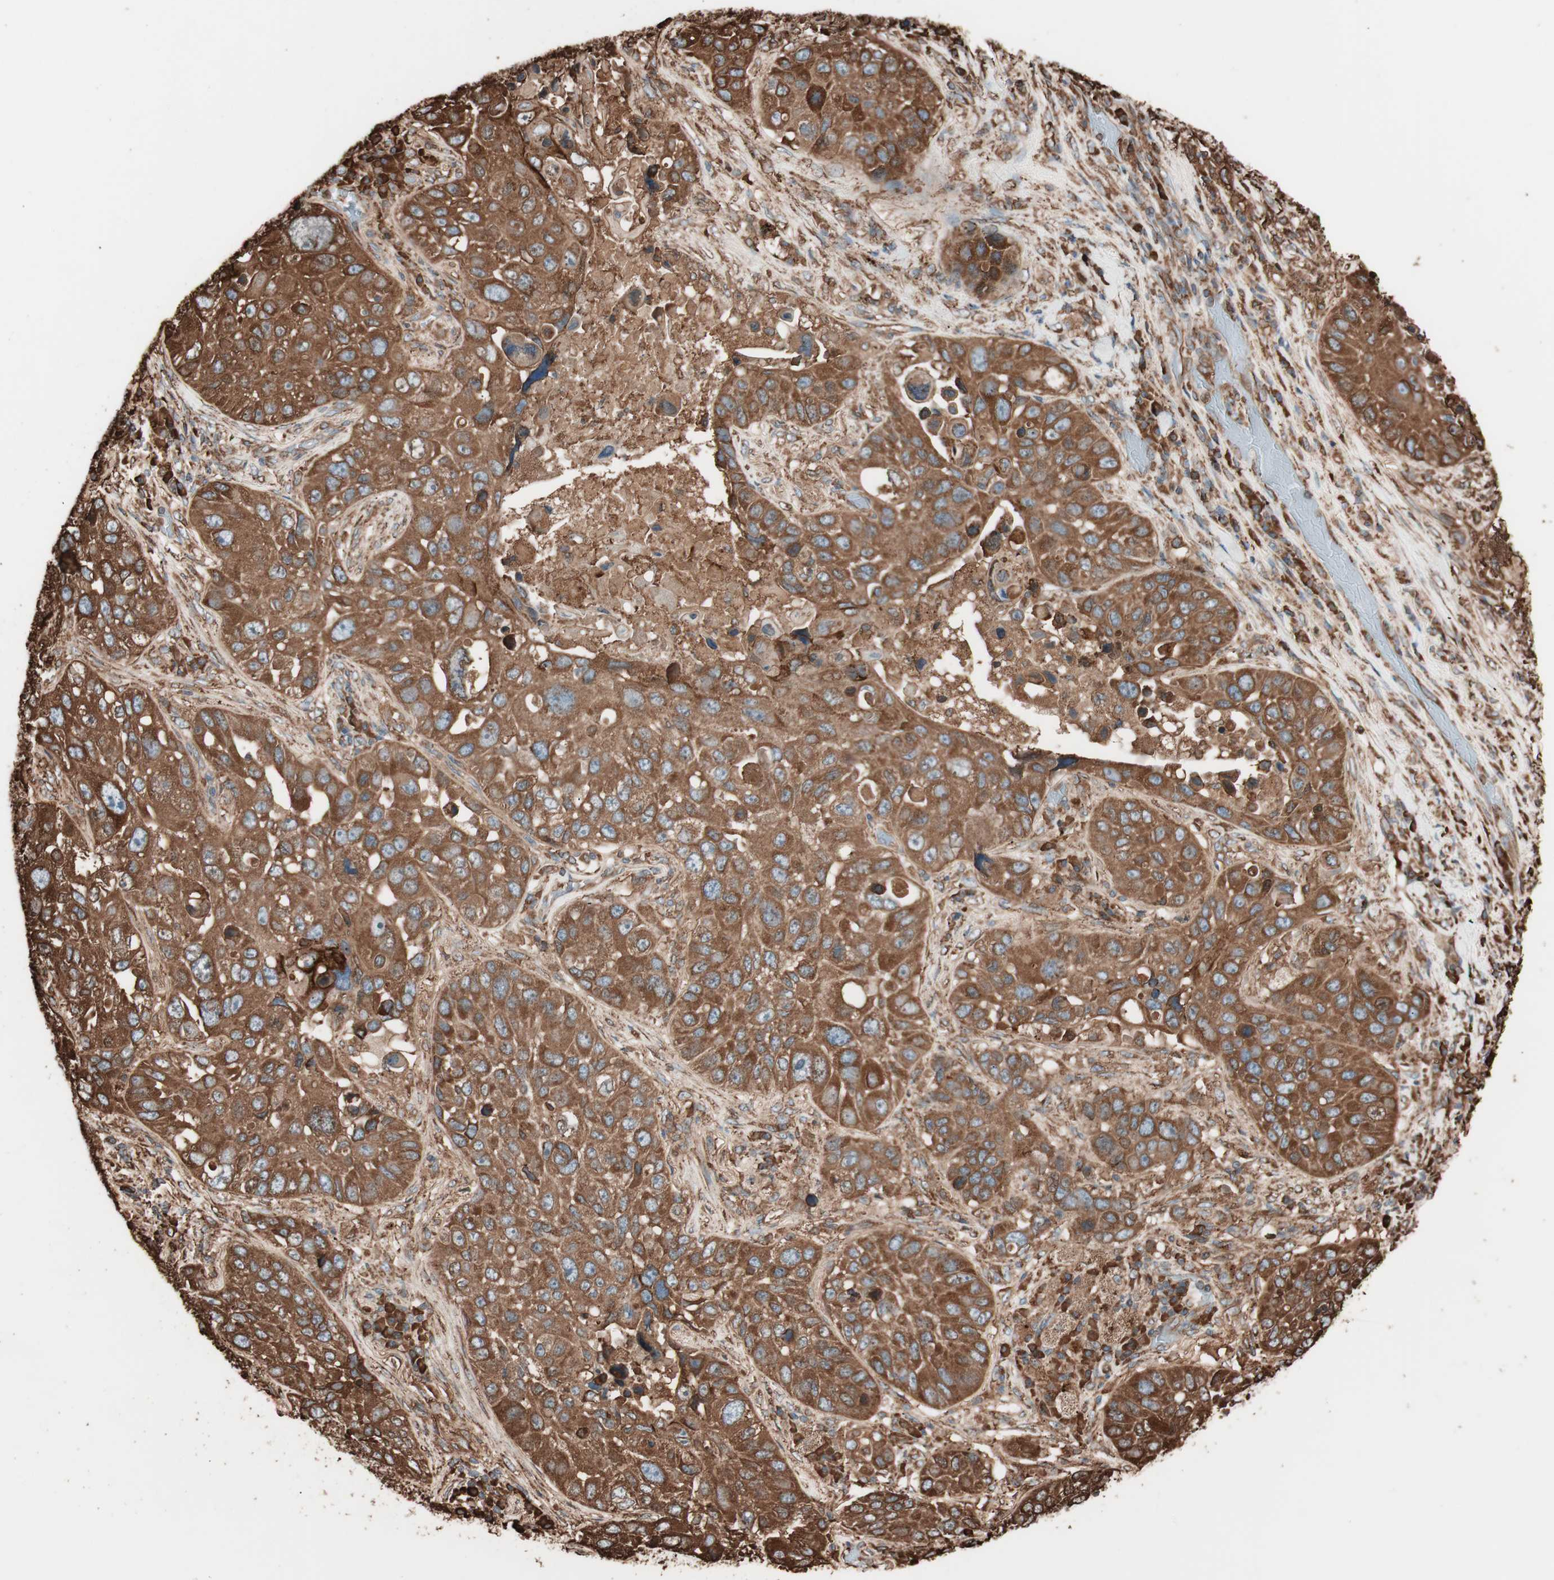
{"staining": {"intensity": "strong", "quantity": ">75%", "location": "cytoplasmic/membranous"}, "tissue": "lung cancer", "cell_type": "Tumor cells", "image_type": "cancer", "snomed": [{"axis": "morphology", "description": "Squamous cell carcinoma, NOS"}, {"axis": "topography", "description": "Lung"}], "caption": "Protein expression analysis of squamous cell carcinoma (lung) exhibits strong cytoplasmic/membranous positivity in about >75% of tumor cells. The protein of interest is stained brown, and the nuclei are stained in blue (DAB (3,3'-diaminobenzidine) IHC with brightfield microscopy, high magnification).", "gene": "VEGFA", "patient": {"sex": "male", "age": 57}}